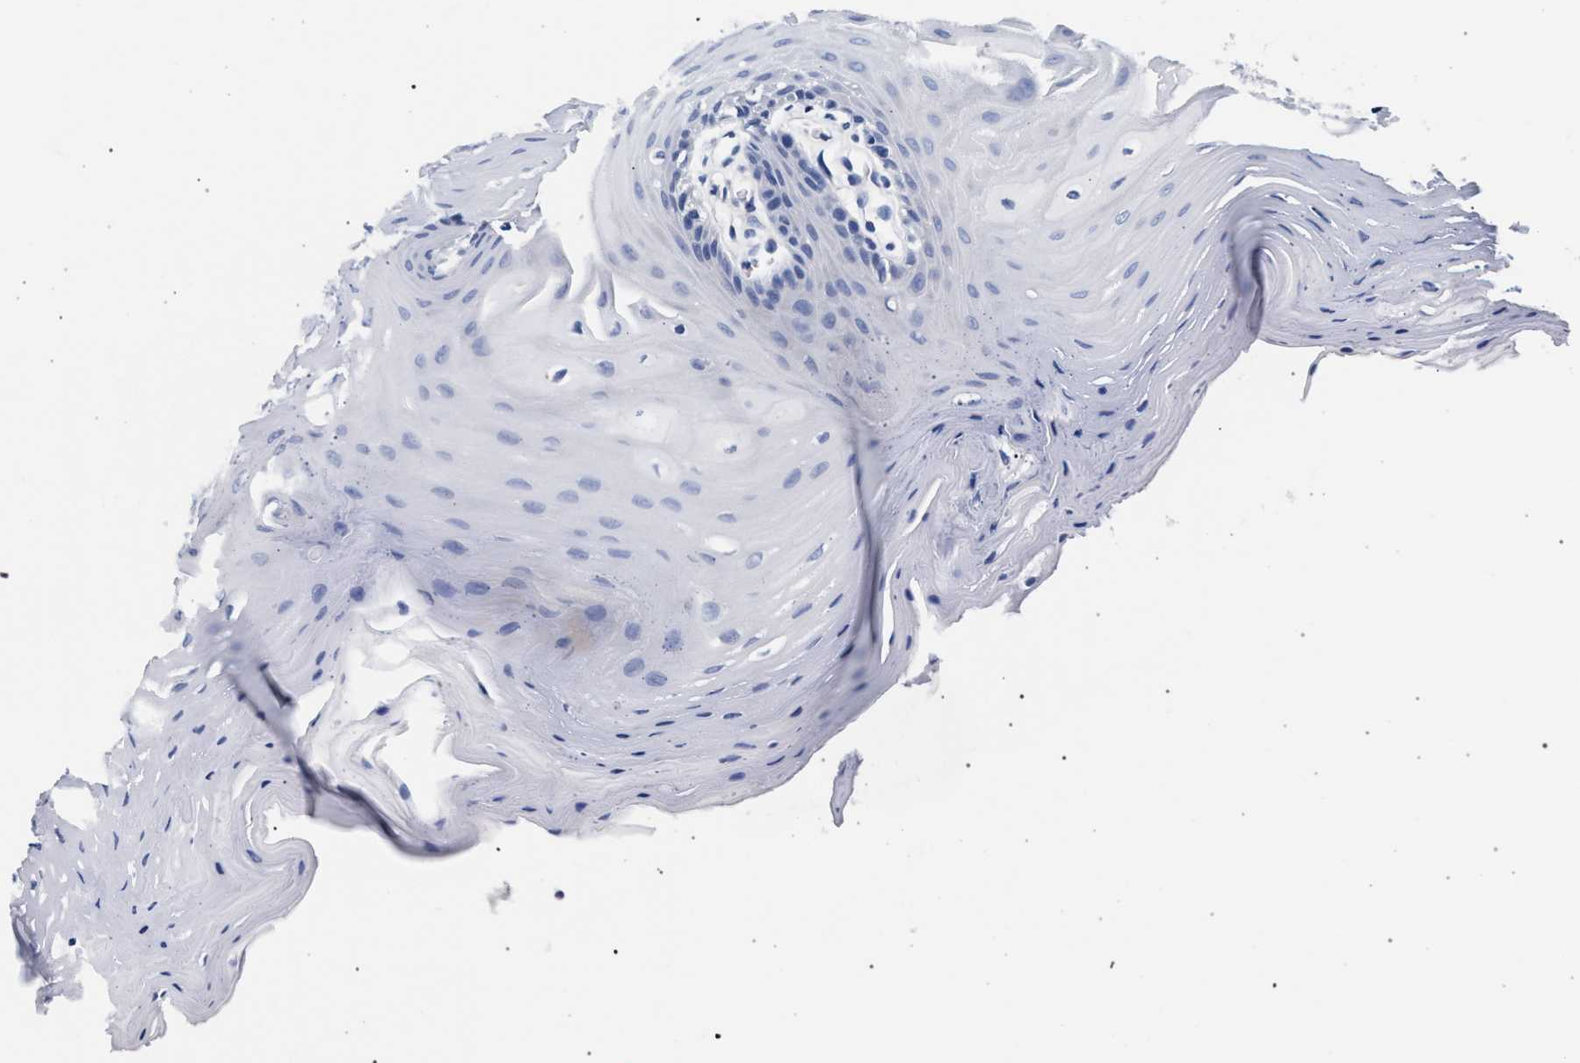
{"staining": {"intensity": "negative", "quantity": "none", "location": "none"}, "tissue": "oral mucosa", "cell_type": "Squamous epithelial cells", "image_type": "normal", "snomed": [{"axis": "morphology", "description": "Normal tissue, NOS"}, {"axis": "morphology", "description": "Squamous cell carcinoma, NOS"}, {"axis": "topography", "description": "Oral tissue"}, {"axis": "topography", "description": "Head-Neck"}], "caption": "Squamous epithelial cells show no significant protein staining in normal oral mucosa.", "gene": "AKAP4", "patient": {"sex": "male", "age": 71}}